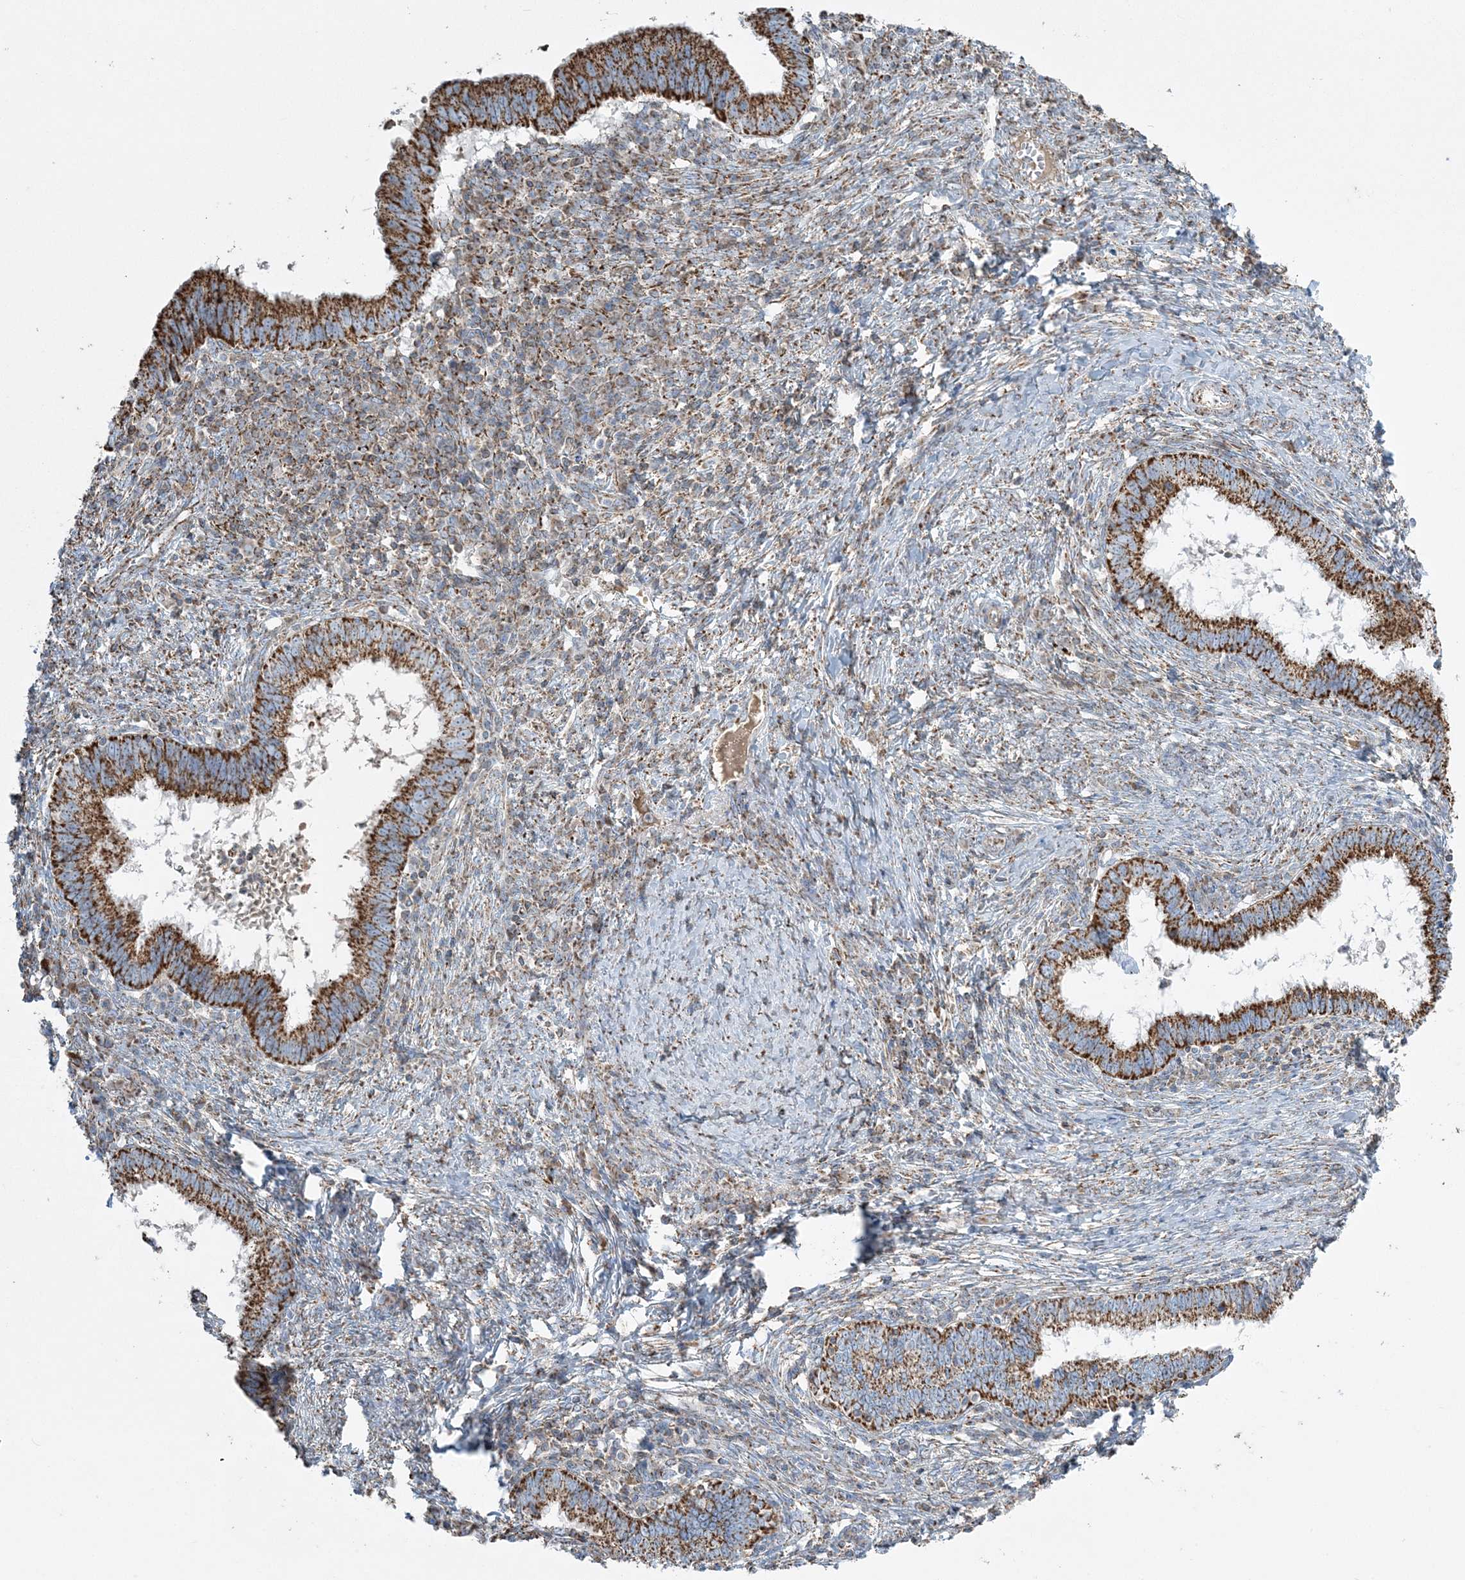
{"staining": {"intensity": "strong", "quantity": ">75%", "location": "cytoplasmic/membranous"}, "tissue": "cervical cancer", "cell_type": "Tumor cells", "image_type": "cancer", "snomed": [{"axis": "morphology", "description": "Adenocarcinoma, NOS"}, {"axis": "topography", "description": "Cervix"}], "caption": "Approximately >75% of tumor cells in human cervical adenocarcinoma reveal strong cytoplasmic/membranous protein expression as visualized by brown immunohistochemical staining.", "gene": "RAB11FIP3", "patient": {"sex": "female", "age": 36}}